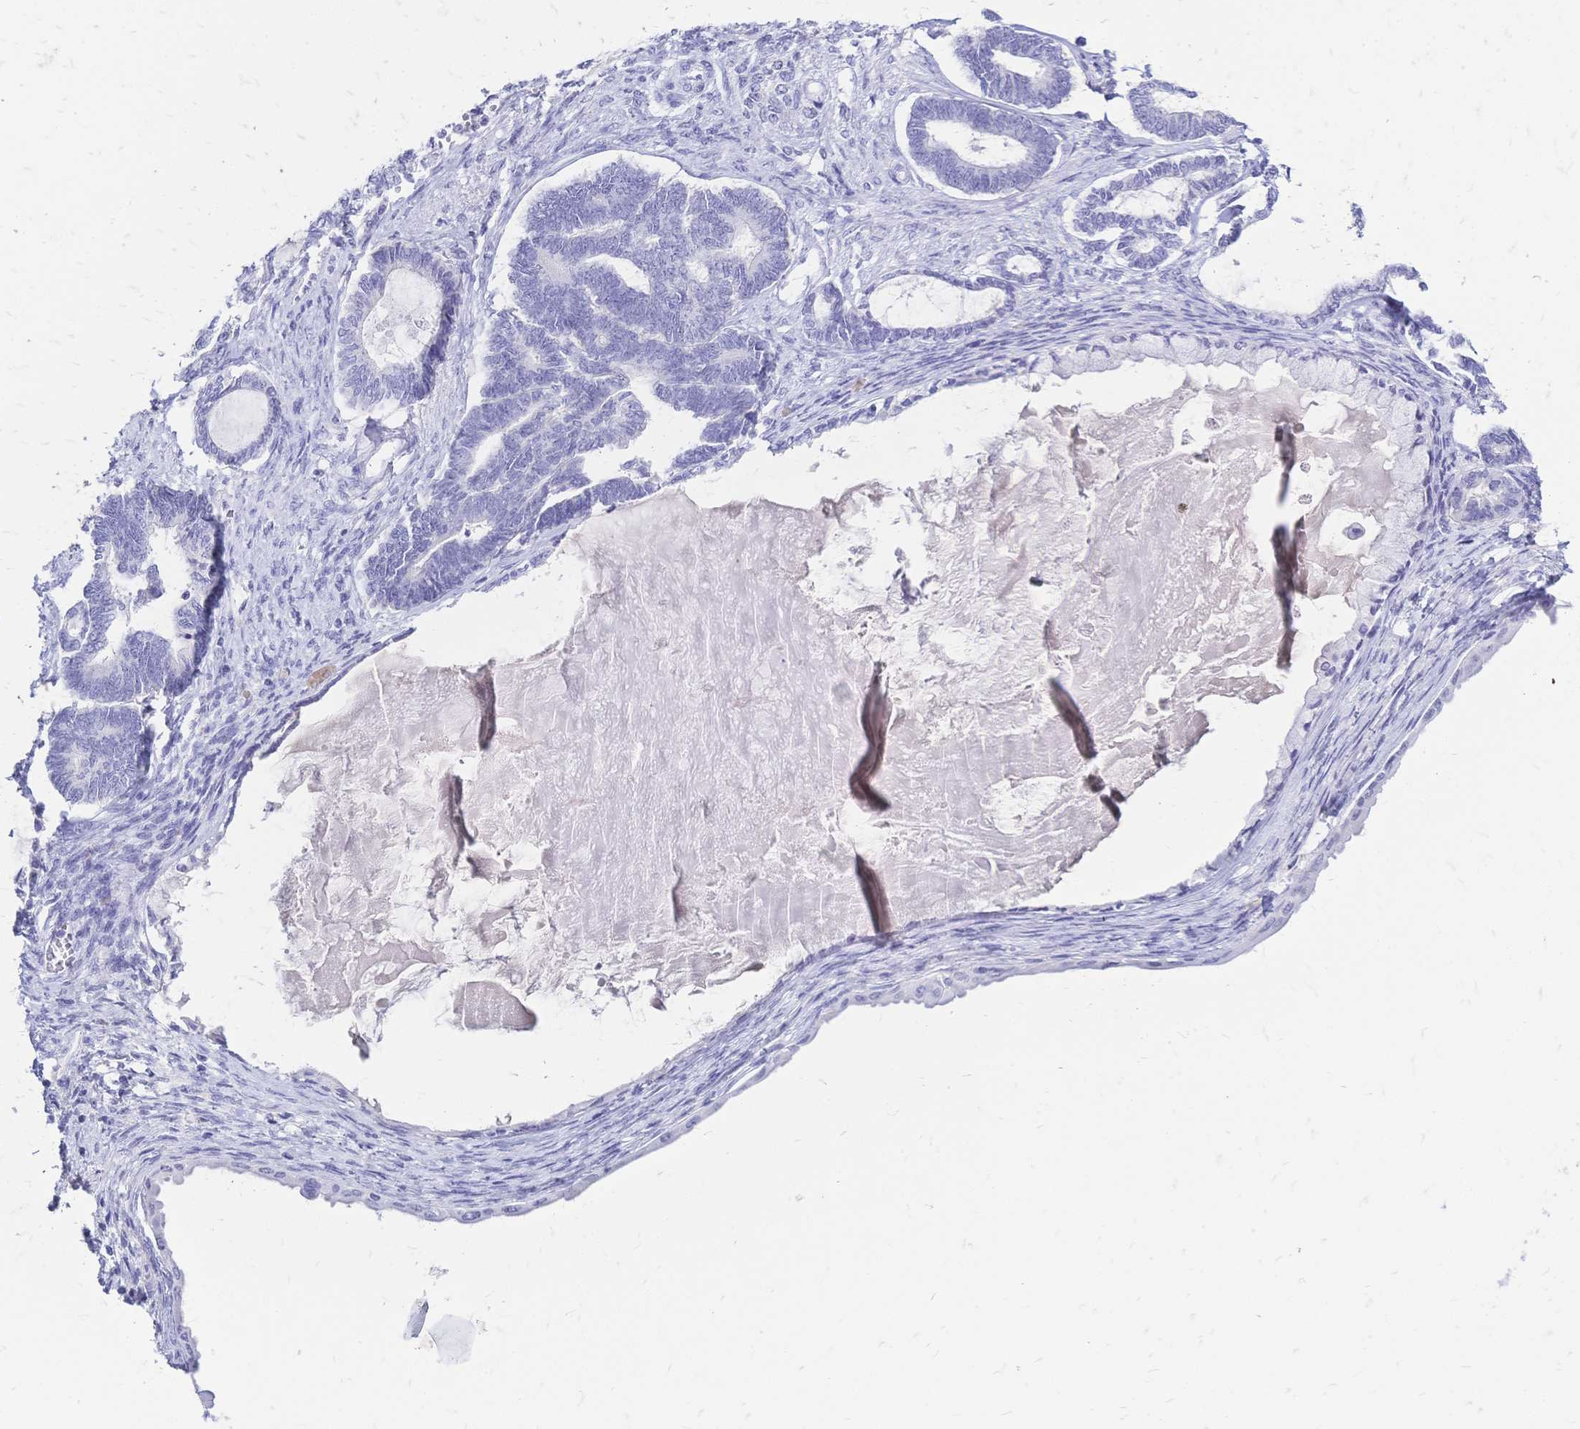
{"staining": {"intensity": "negative", "quantity": "none", "location": "none"}, "tissue": "ovarian cancer", "cell_type": "Tumor cells", "image_type": "cancer", "snomed": [{"axis": "morphology", "description": "Carcinoma, endometroid"}, {"axis": "topography", "description": "Ovary"}], "caption": "Immunohistochemistry histopathology image of neoplastic tissue: human ovarian endometroid carcinoma stained with DAB (3,3'-diaminobenzidine) exhibits no significant protein expression in tumor cells.", "gene": "FA2H", "patient": {"sex": "female", "age": 70}}